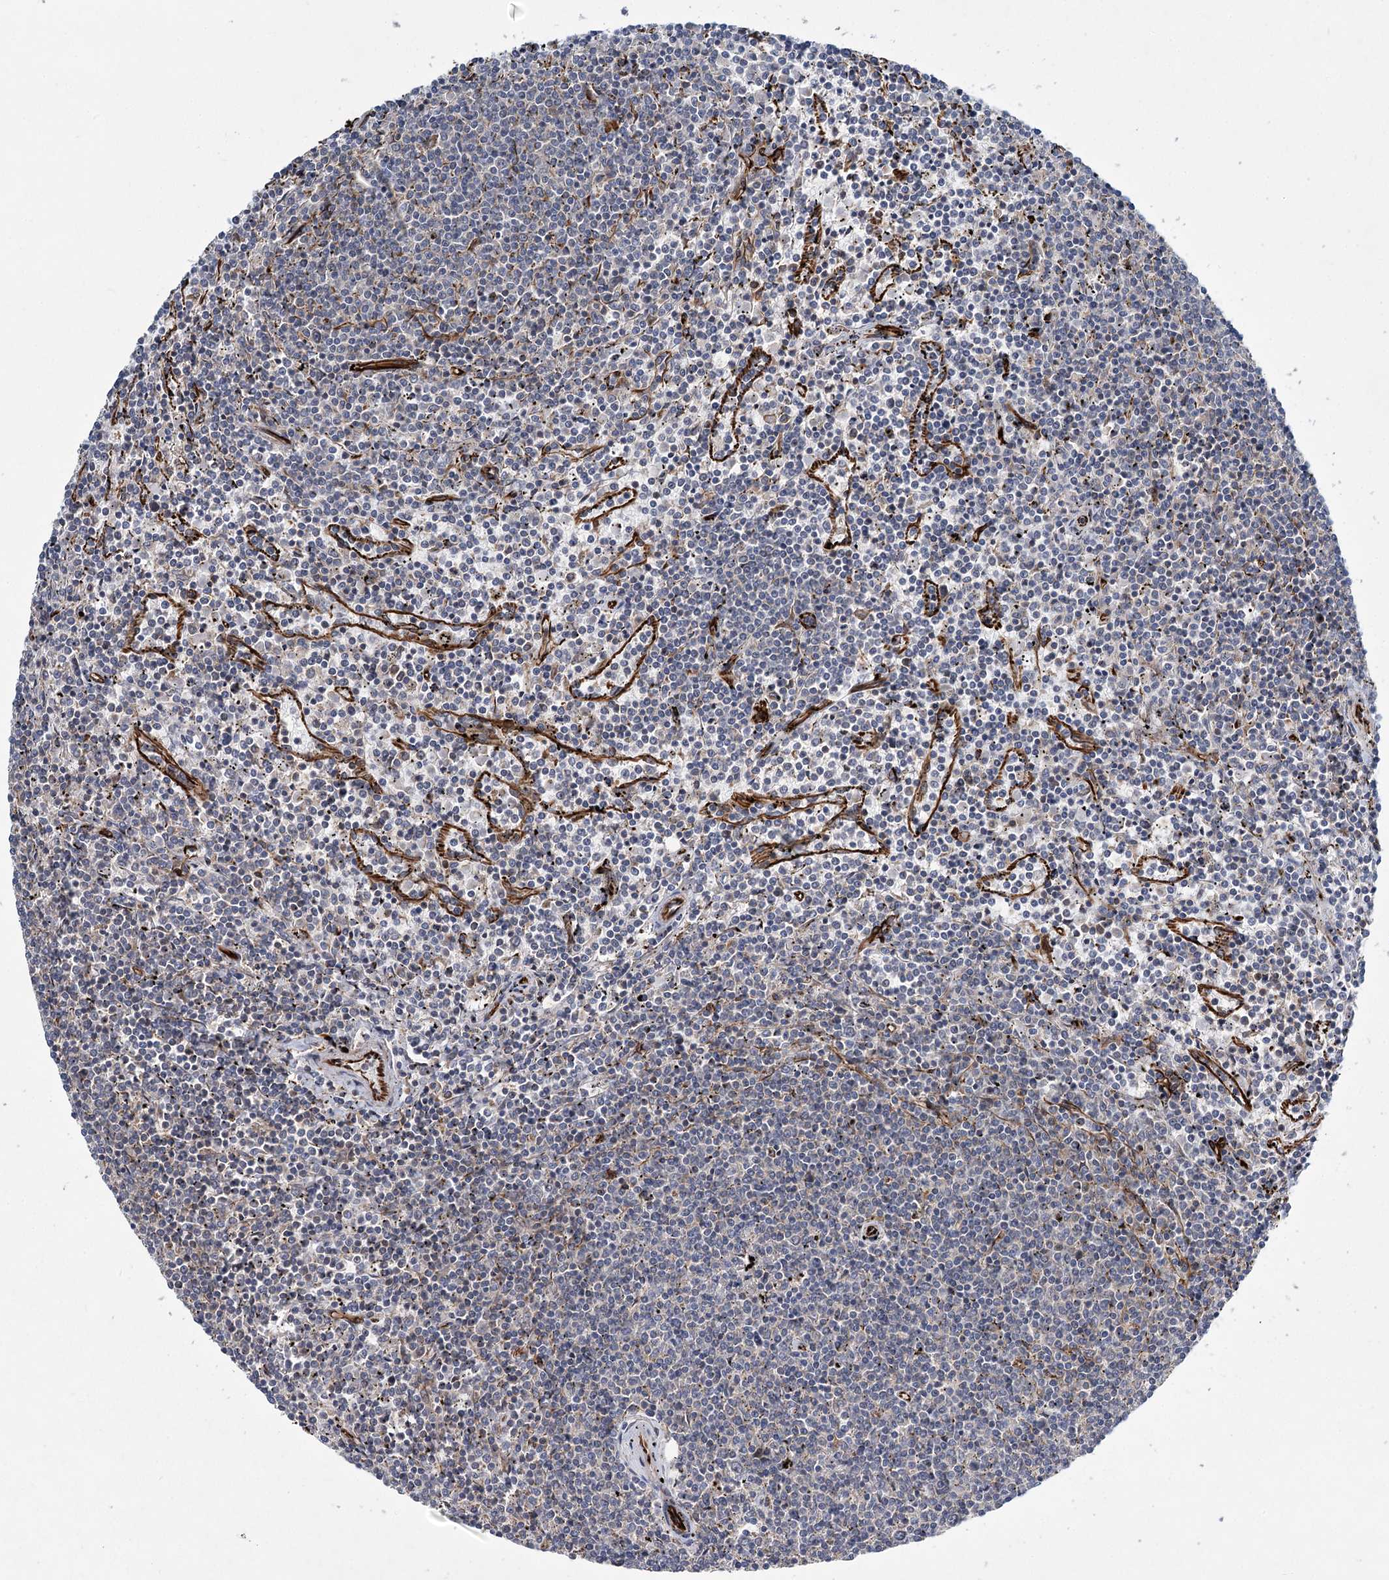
{"staining": {"intensity": "negative", "quantity": "none", "location": "none"}, "tissue": "lymphoma", "cell_type": "Tumor cells", "image_type": "cancer", "snomed": [{"axis": "morphology", "description": "Malignant lymphoma, non-Hodgkin's type, Low grade"}, {"axis": "topography", "description": "Spleen"}], "caption": "Tumor cells show no significant staining in lymphoma. (DAB immunohistochemistry, high magnification).", "gene": "DPEP2", "patient": {"sex": "female", "age": 50}}